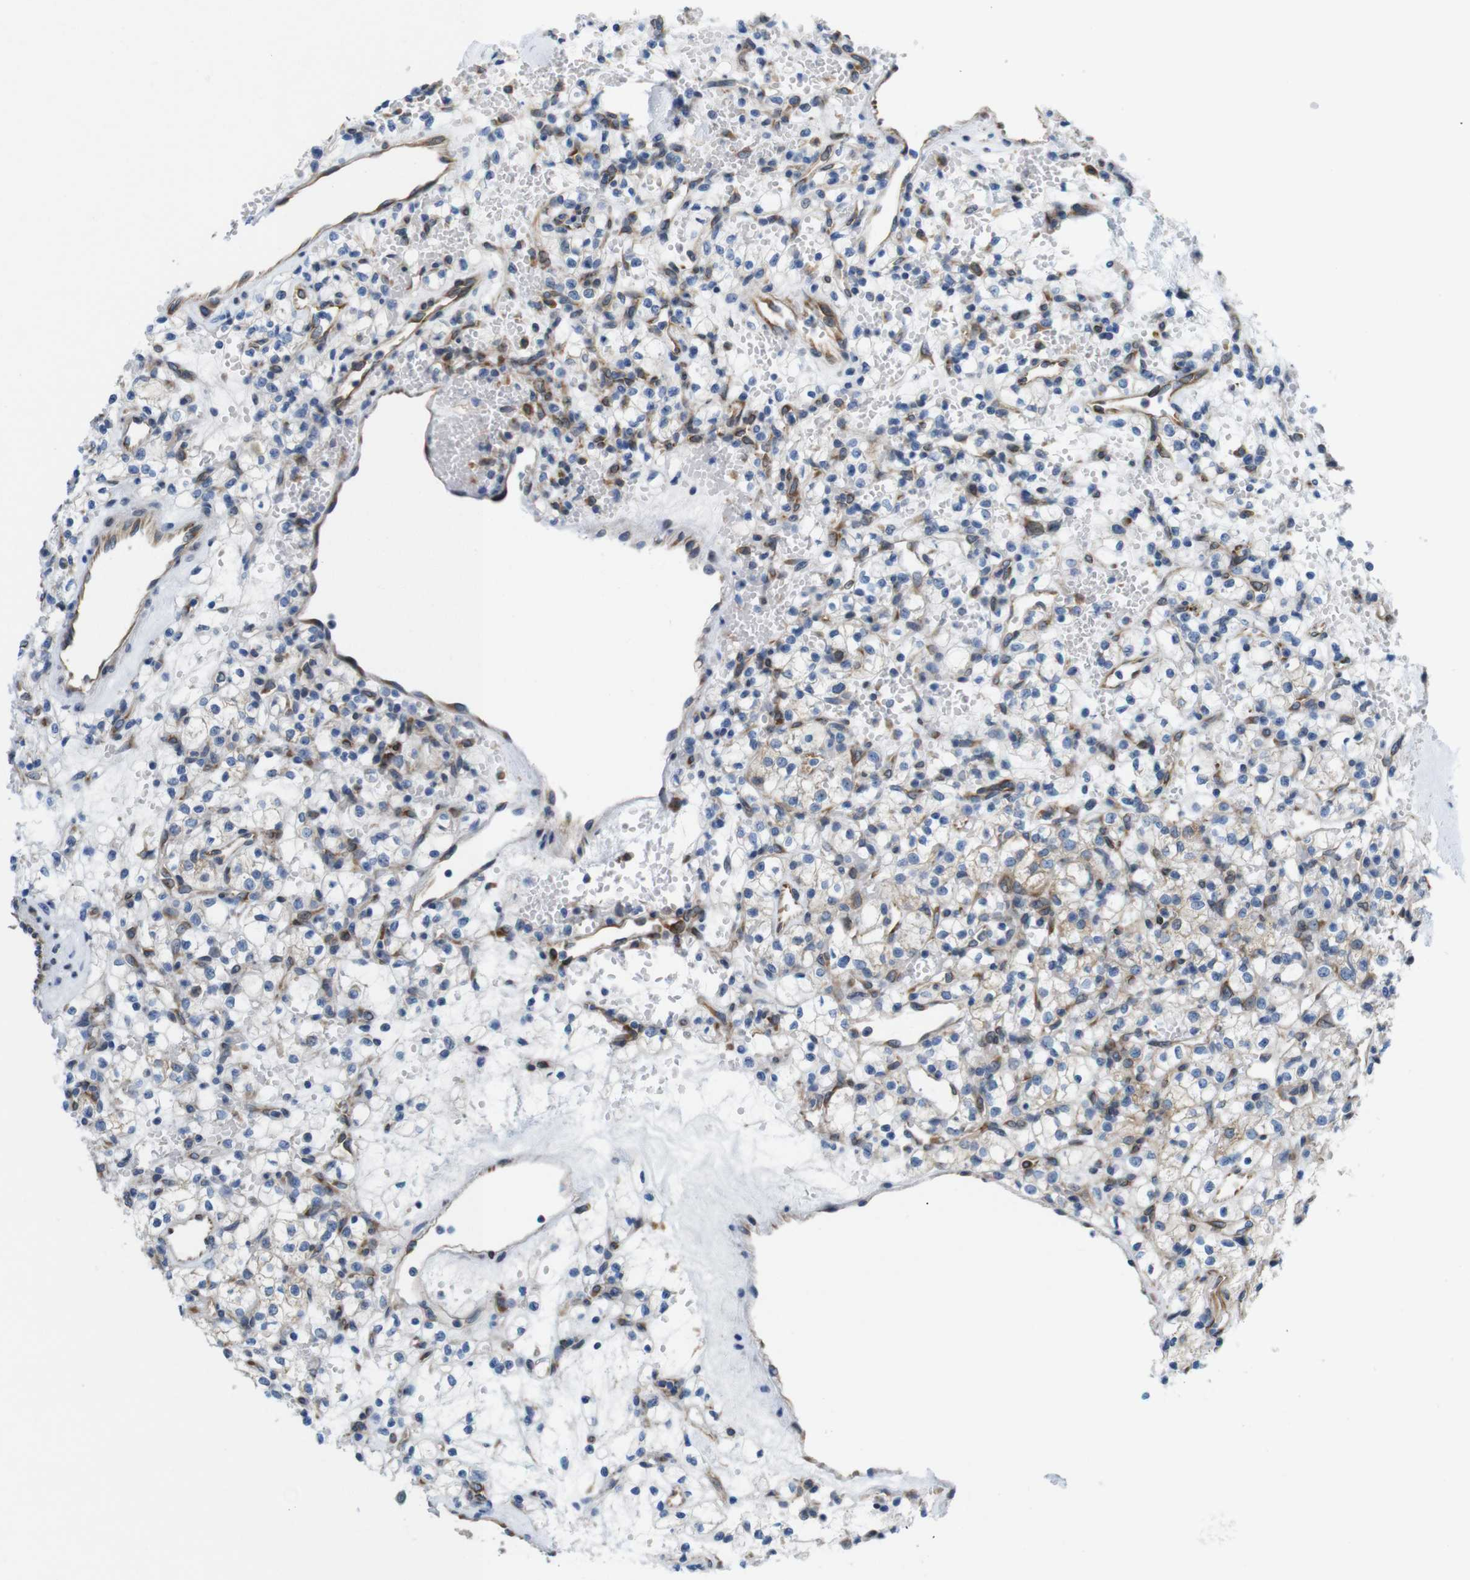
{"staining": {"intensity": "weak", "quantity": "<25%", "location": "cytoplasmic/membranous"}, "tissue": "renal cancer", "cell_type": "Tumor cells", "image_type": "cancer", "snomed": [{"axis": "morphology", "description": "Adenocarcinoma, NOS"}, {"axis": "topography", "description": "Kidney"}], "caption": "Immunohistochemistry (IHC) image of neoplastic tissue: adenocarcinoma (renal) stained with DAB (3,3'-diaminobenzidine) demonstrates no significant protein positivity in tumor cells.", "gene": "HACD3", "patient": {"sex": "female", "age": 60}}